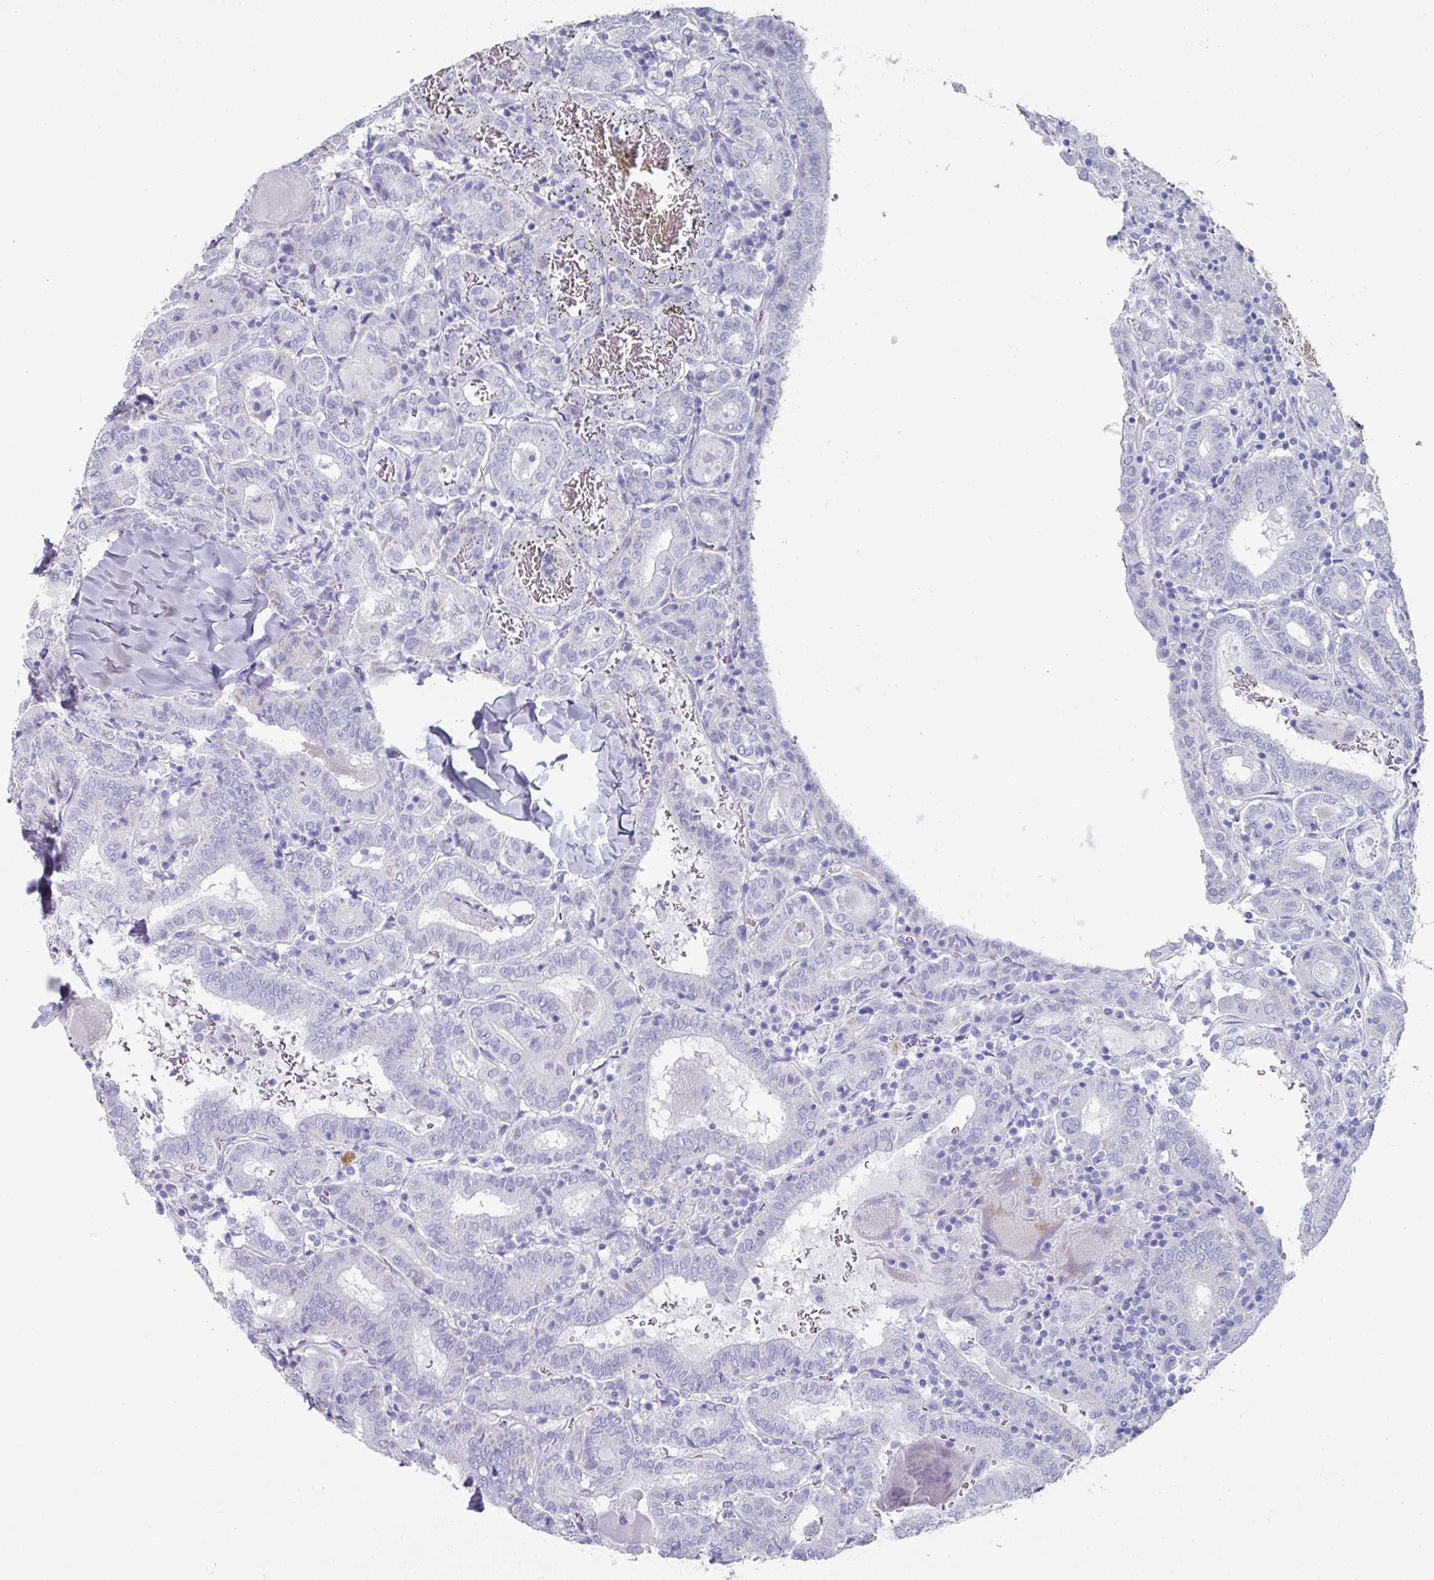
{"staining": {"intensity": "negative", "quantity": "none", "location": "none"}, "tissue": "thyroid cancer", "cell_type": "Tumor cells", "image_type": "cancer", "snomed": [{"axis": "morphology", "description": "Papillary adenocarcinoma, NOS"}, {"axis": "topography", "description": "Thyroid gland"}], "caption": "Human papillary adenocarcinoma (thyroid) stained for a protein using IHC exhibits no expression in tumor cells.", "gene": "SETBP1", "patient": {"sex": "female", "age": 72}}